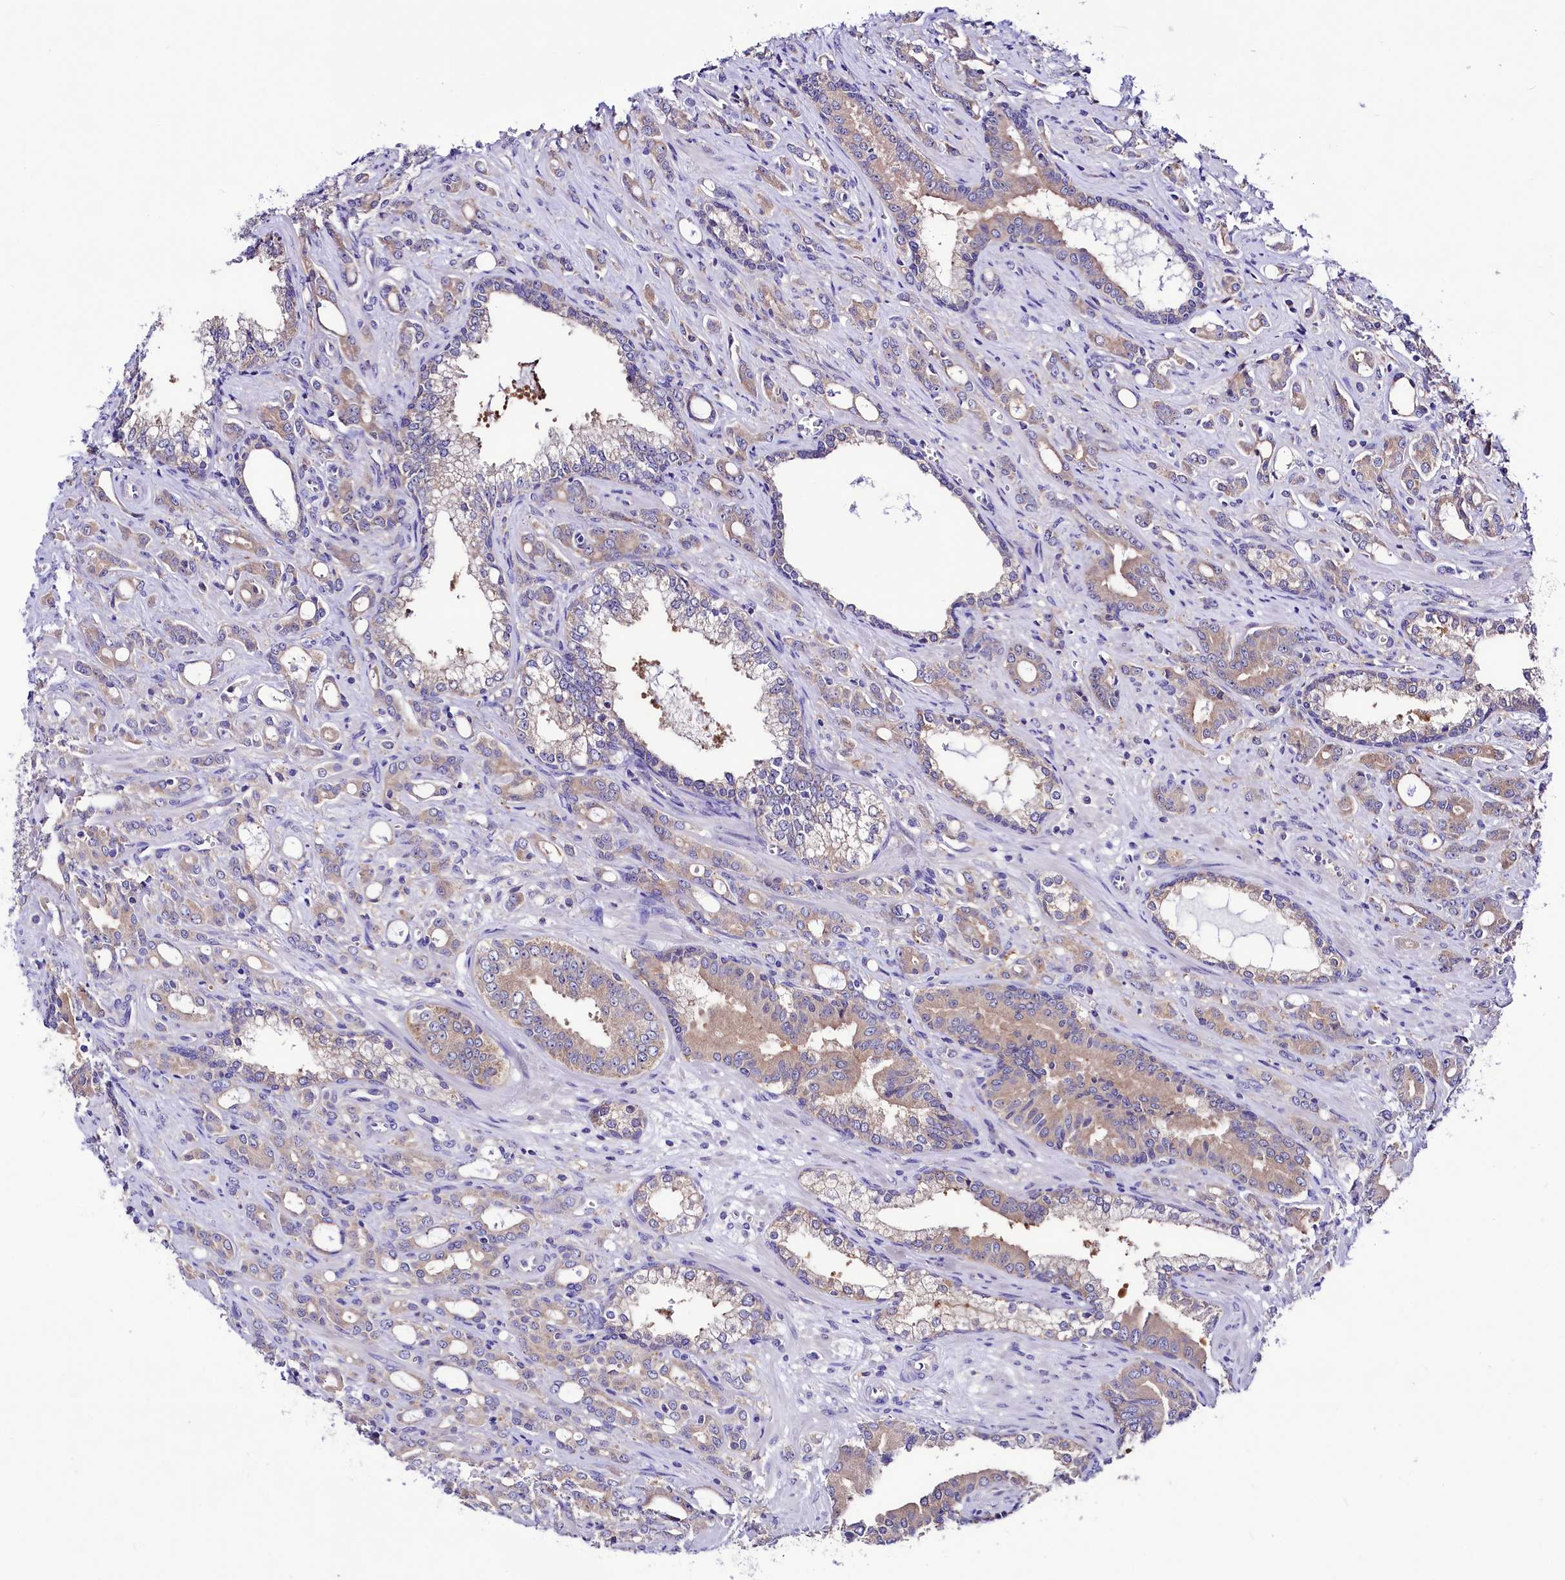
{"staining": {"intensity": "weak", "quantity": "25%-75%", "location": "cytoplasmic/membranous"}, "tissue": "prostate cancer", "cell_type": "Tumor cells", "image_type": "cancer", "snomed": [{"axis": "morphology", "description": "Adenocarcinoma, High grade"}, {"axis": "topography", "description": "Prostate"}], "caption": "DAB (3,3'-diaminobenzidine) immunohistochemical staining of human prostate cancer (adenocarcinoma (high-grade)) reveals weak cytoplasmic/membranous protein expression in approximately 25%-75% of tumor cells.", "gene": "ABHD5", "patient": {"sex": "male", "age": 72}}